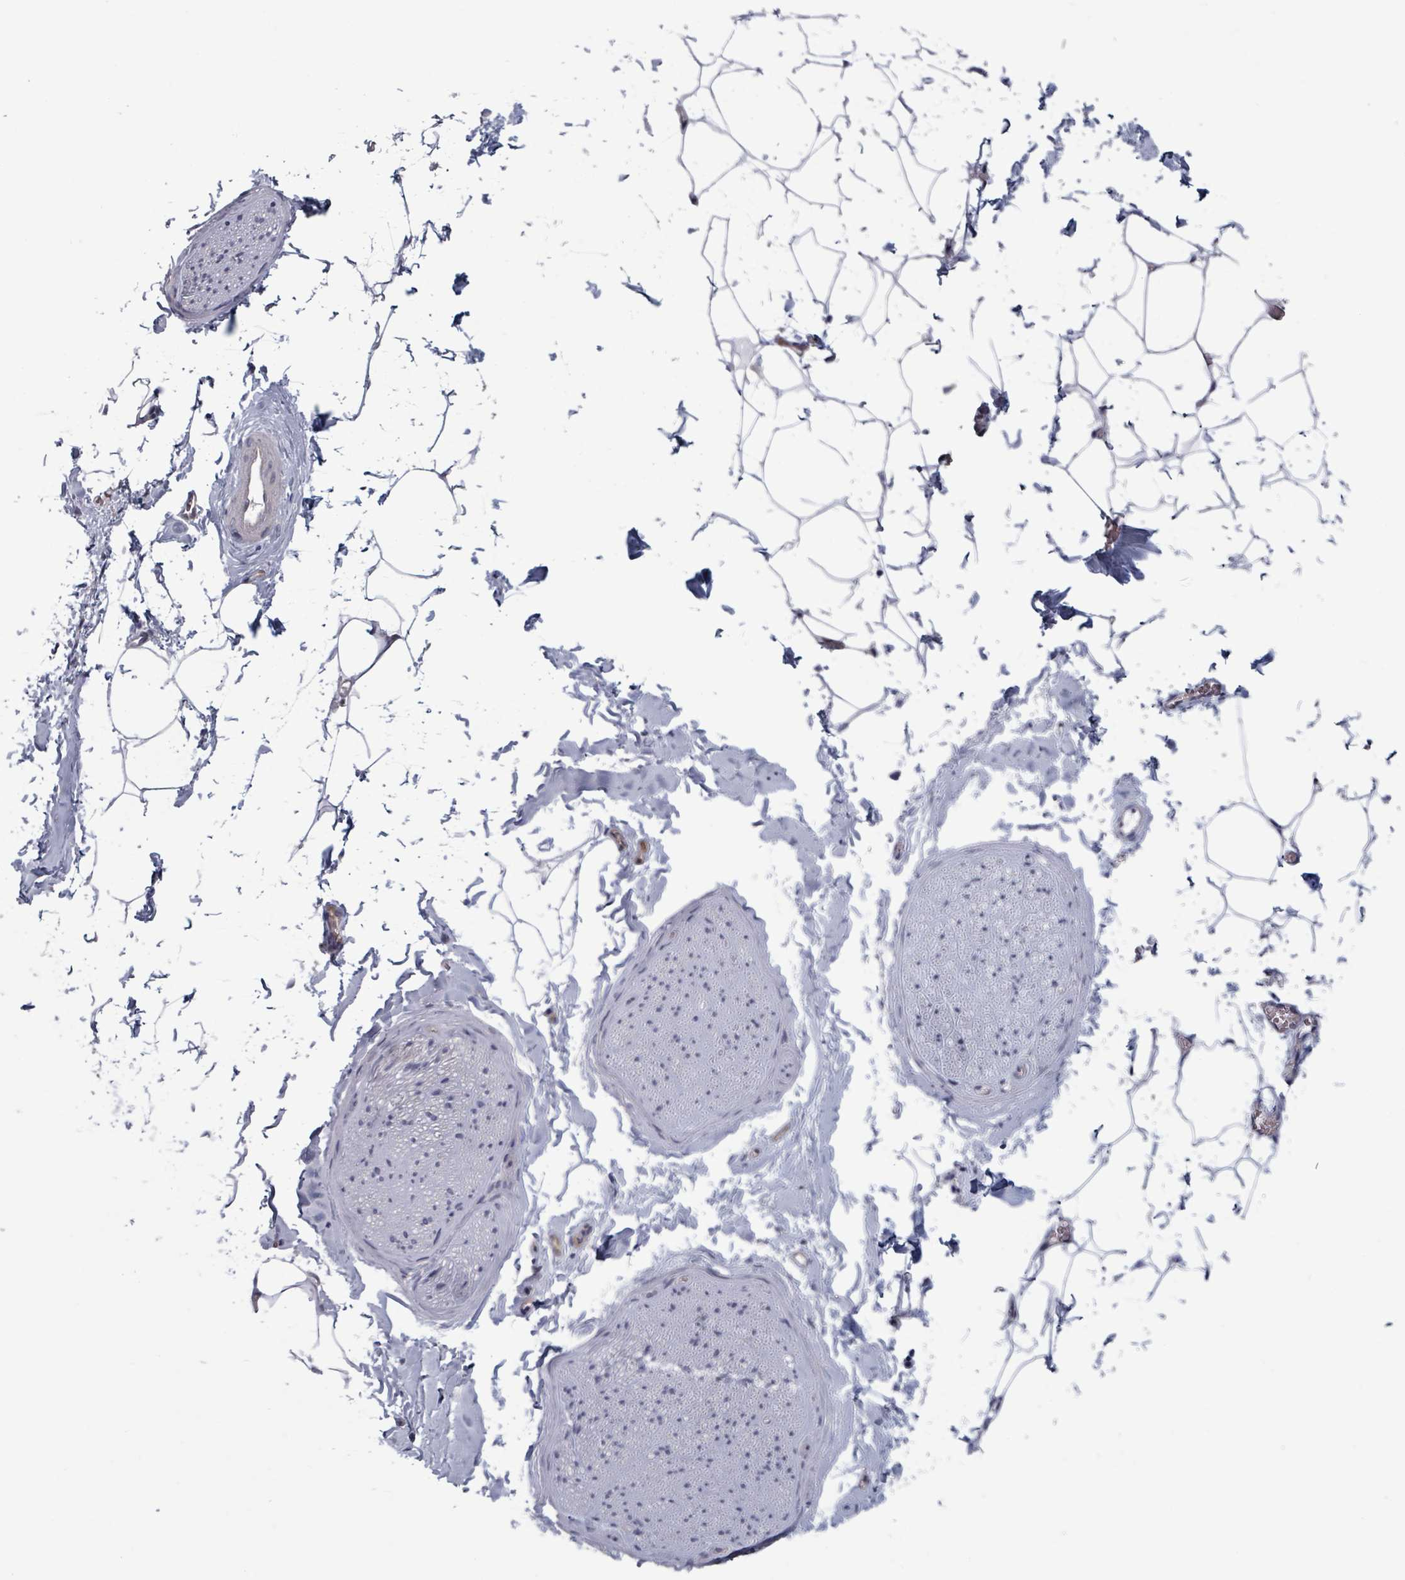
{"staining": {"intensity": "negative", "quantity": "none", "location": "none"}, "tissue": "adipose tissue", "cell_type": "Adipocytes", "image_type": "normal", "snomed": [{"axis": "morphology", "description": "Normal tissue, NOS"}, {"axis": "morphology", "description": "Adenocarcinoma, High grade"}, {"axis": "topography", "description": "Prostate"}, {"axis": "topography", "description": "Peripheral nerve tissue"}], "caption": "An immunohistochemistry histopathology image of normal adipose tissue is shown. There is no staining in adipocytes of adipose tissue. The staining is performed using DAB (3,3'-diaminobenzidine) brown chromogen with nuclei counter-stained in using hematoxylin.", "gene": "FKBP1A", "patient": {"sex": "male", "age": 68}}